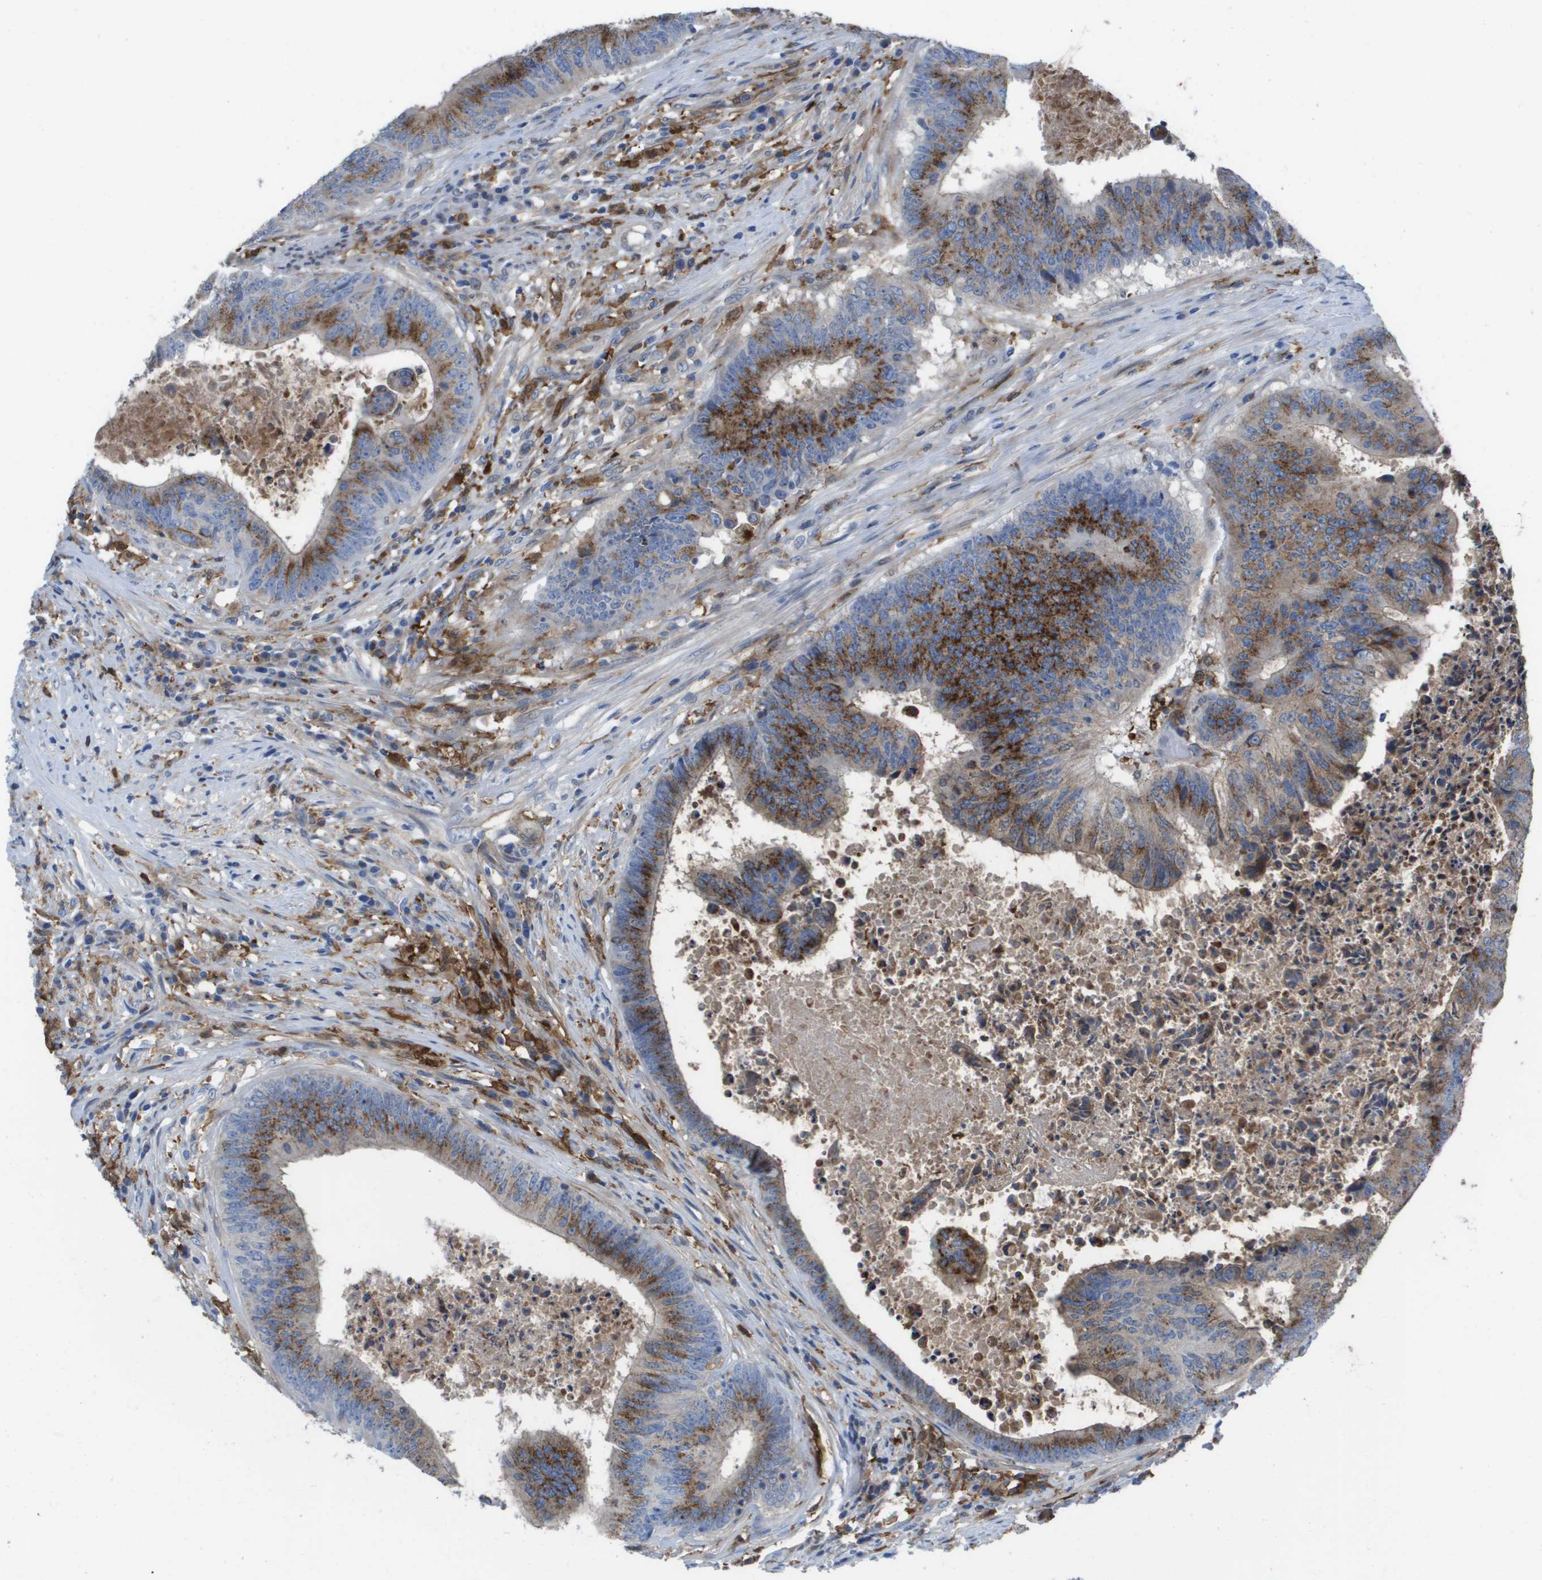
{"staining": {"intensity": "moderate", "quantity": ">75%", "location": "cytoplasmic/membranous"}, "tissue": "colorectal cancer", "cell_type": "Tumor cells", "image_type": "cancer", "snomed": [{"axis": "morphology", "description": "Adenocarcinoma, NOS"}, {"axis": "topography", "description": "Rectum"}], "caption": "Immunohistochemistry (DAB) staining of human colorectal cancer (adenocarcinoma) shows moderate cytoplasmic/membranous protein expression in about >75% of tumor cells.", "gene": "SLC37A2", "patient": {"sex": "male", "age": 72}}